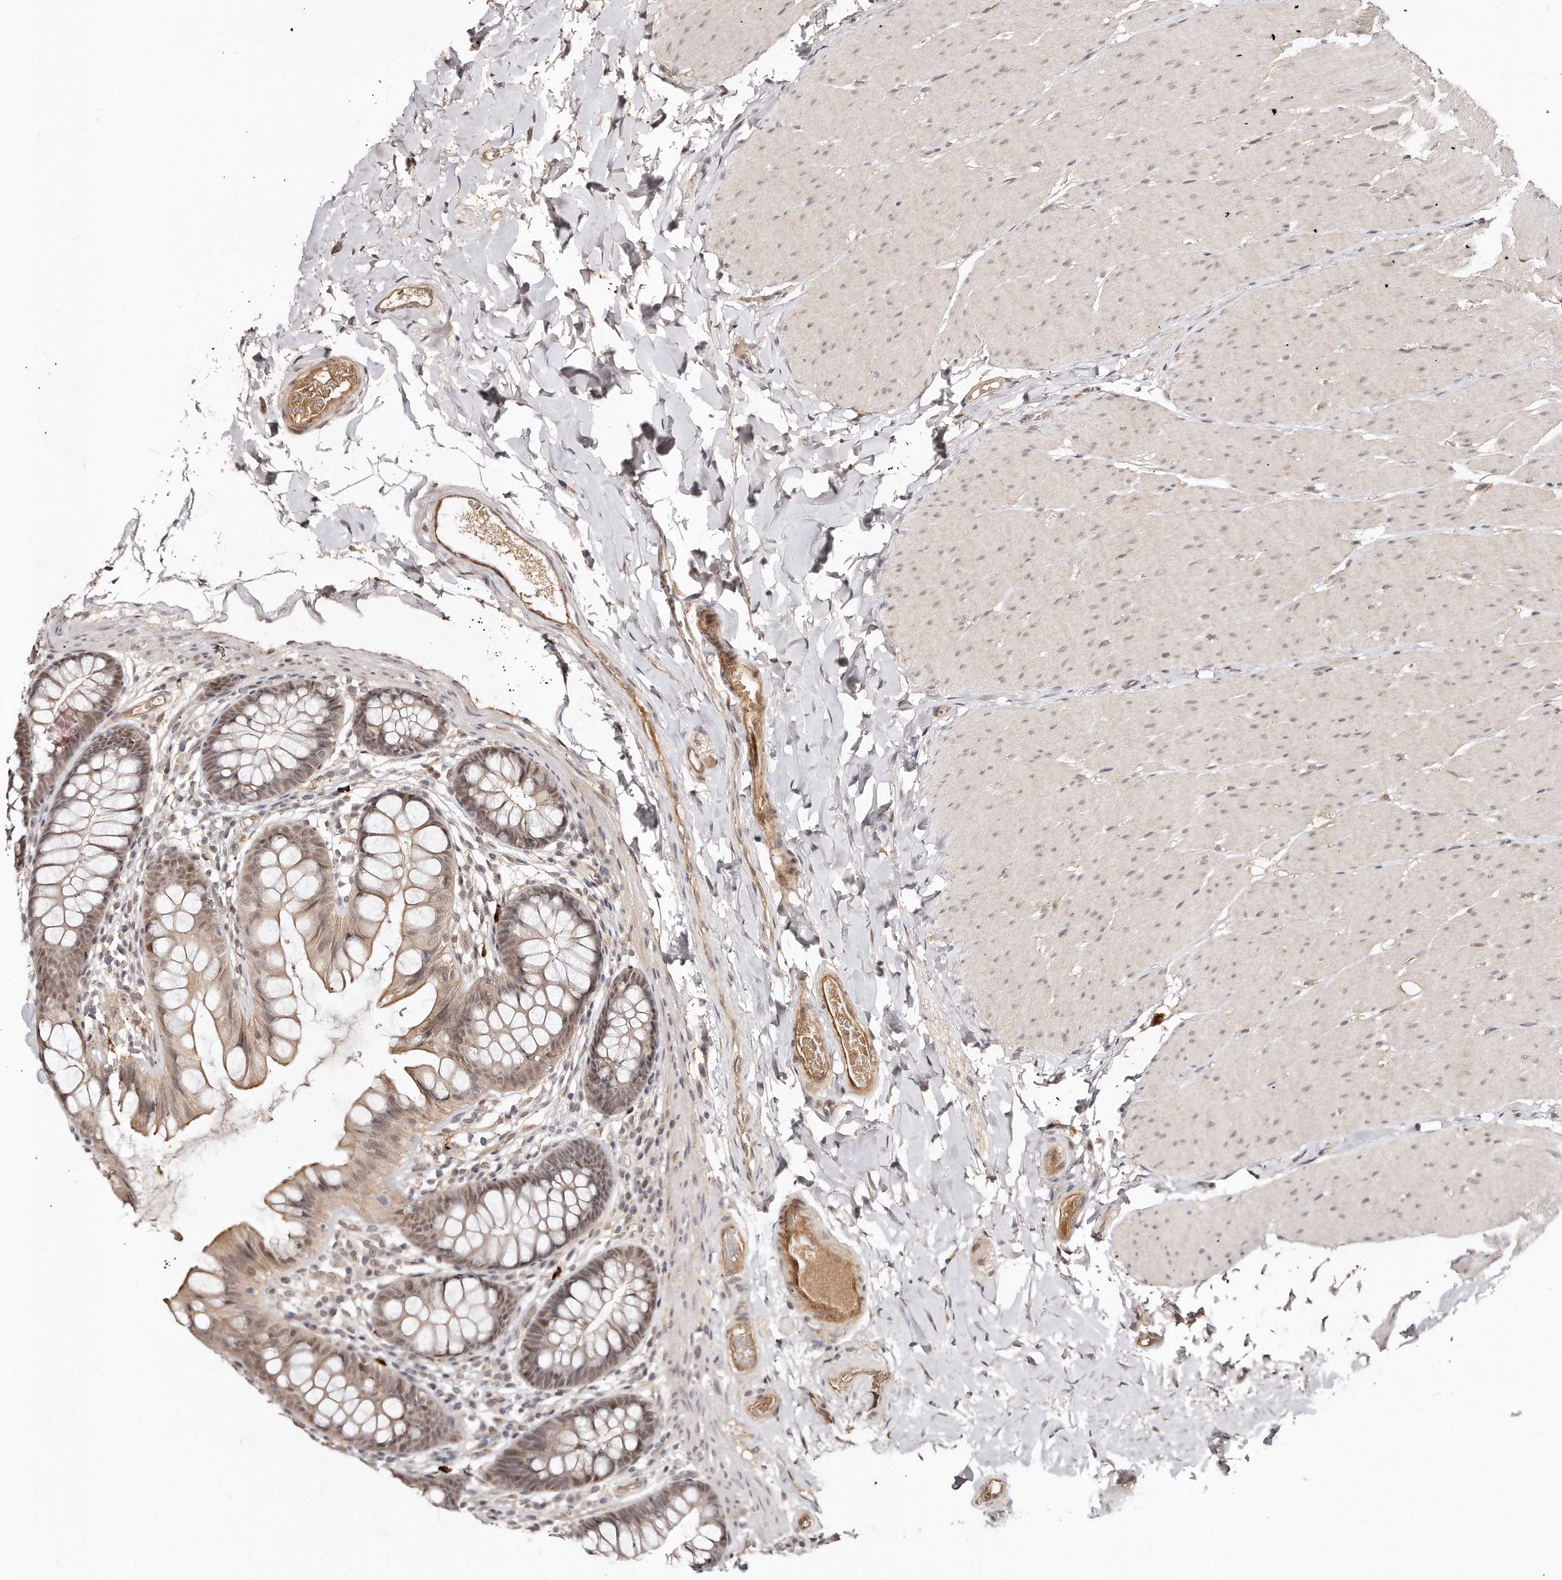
{"staining": {"intensity": "strong", "quantity": ">75%", "location": "cytoplasmic/membranous,nuclear"}, "tissue": "colon", "cell_type": "Endothelial cells", "image_type": "normal", "snomed": [{"axis": "morphology", "description": "Normal tissue, NOS"}, {"axis": "topography", "description": "Colon"}], "caption": "Colon was stained to show a protein in brown. There is high levels of strong cytoplasmic/membranous,nuclear staining in about >75% of endothelial cells.", "gene": "SOX4", "patient": {"sex": "female", "age": 62}}